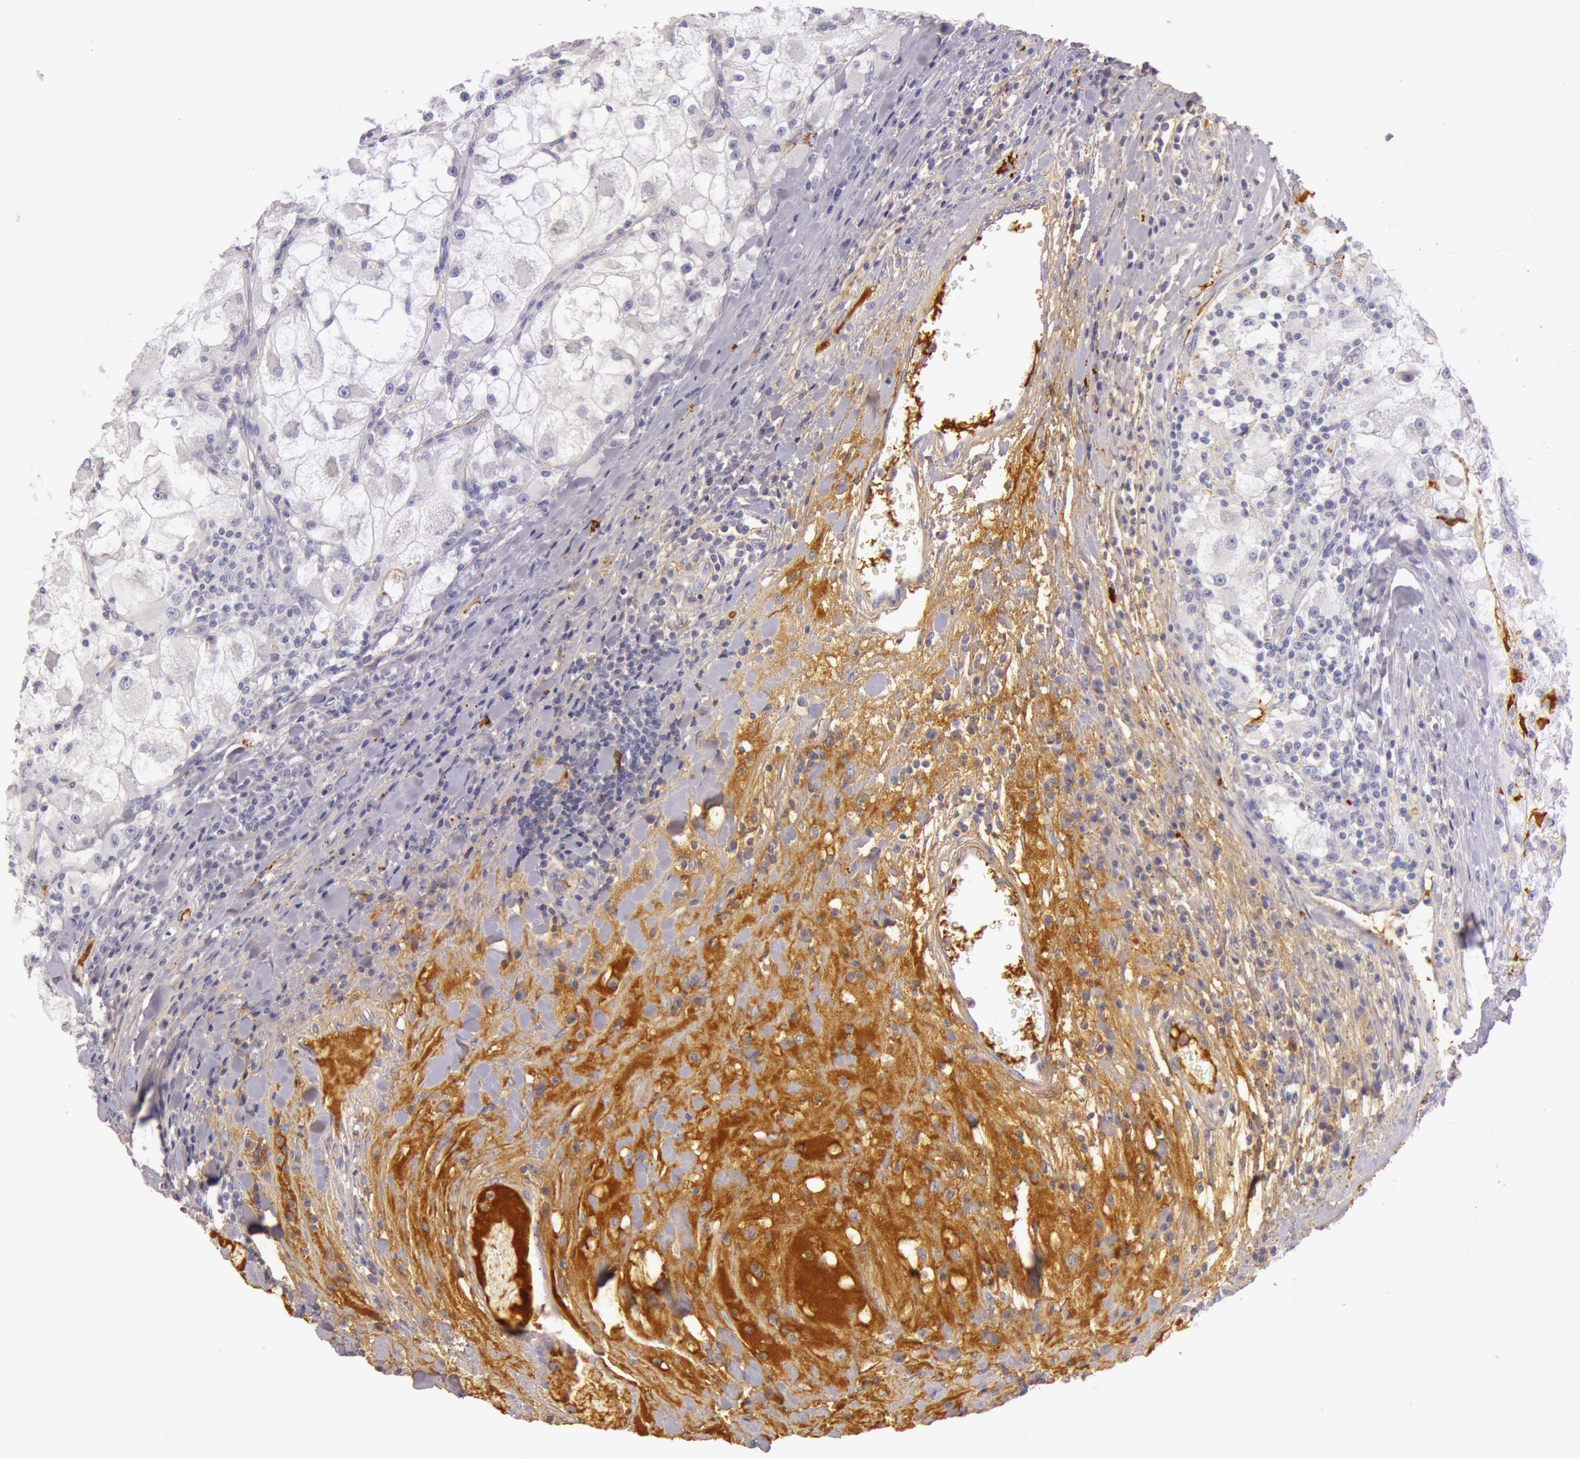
{"staining": {"intensity": "negative", "quantity": "none", "location": "none"}, "tissue": "renal cancer", "cell_type": "Tumor cells", "image_type": "cancer", "snomed": [{"axis": "morphology", "description": "Adenocarcinoma, NOS"}, {"axis": "topography", "description": "Kidney"}], "caption": "This micrograph is of renal adenocarcinoma stained with immunohistochemistry to label a protein in brown with the nuclei are counter-stained blue. There is no expression in tumor cells.", "gene": "C4BPA", "patient": {"sex": "female", "age": 73}}